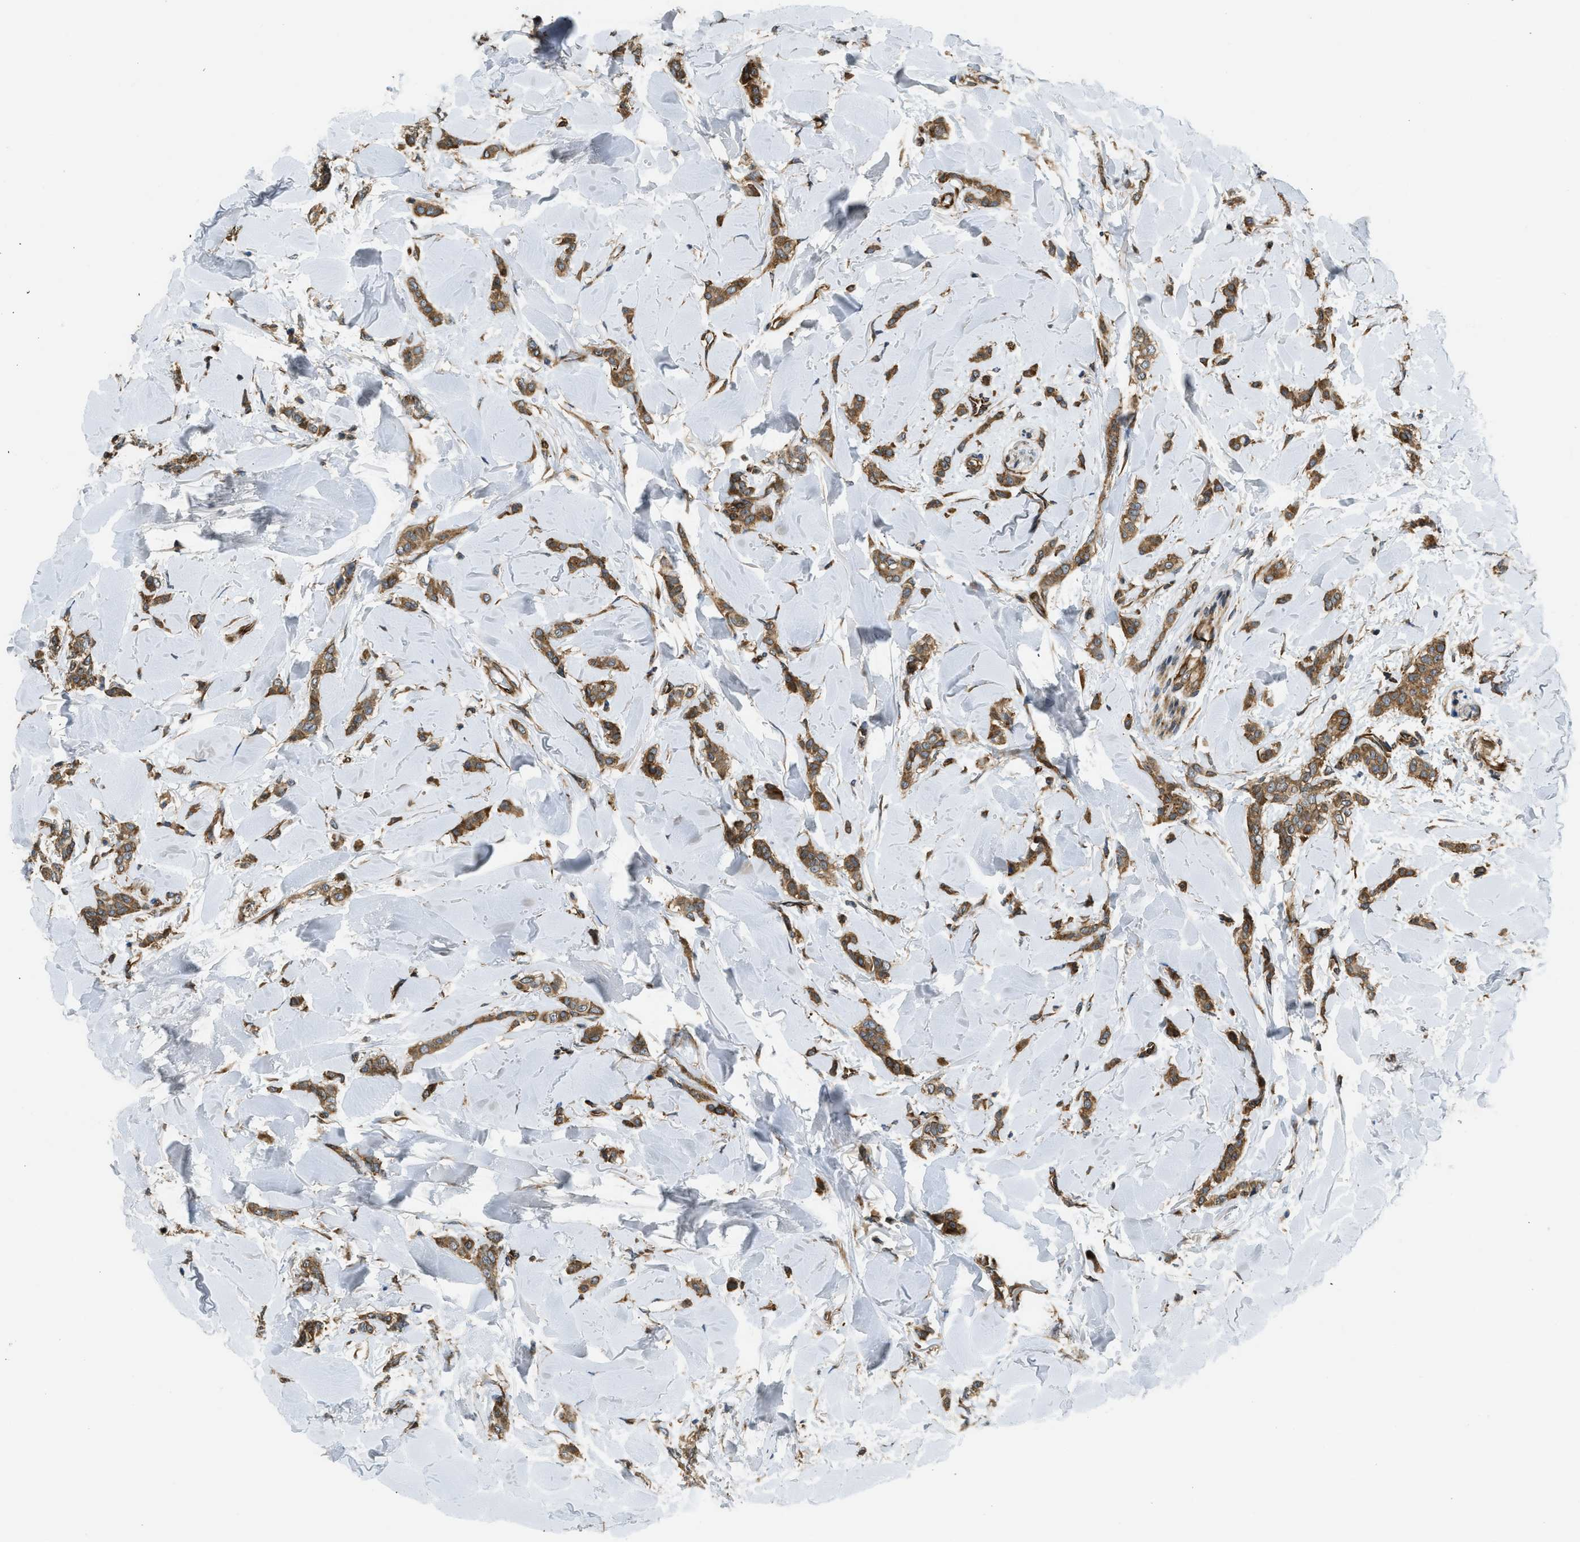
{"staining": {"intensity": "moderate", "quantity": ">75%", "location": "cytoplasmic/membranous"}, "tissue": "breast cancer", "cell_type": "Tumor cells", "image_type": "cancer", "snomed": [{"axis": "morphology", "description": "Lobular carcinoma"}, {"axis": "topography", "description": "Skin"}, {"axis": "topography", "description": "Breast"}], "caption": "An IHC image of neoplastic tissue is shown. Protein staining in brown highlights moderate cytoplasmic/membranous positivity in breast cancer (lobular carcinoma) within tumor cells.", "gene": "RASGRF2", "patient": {"sex": "female", "age": 46}}